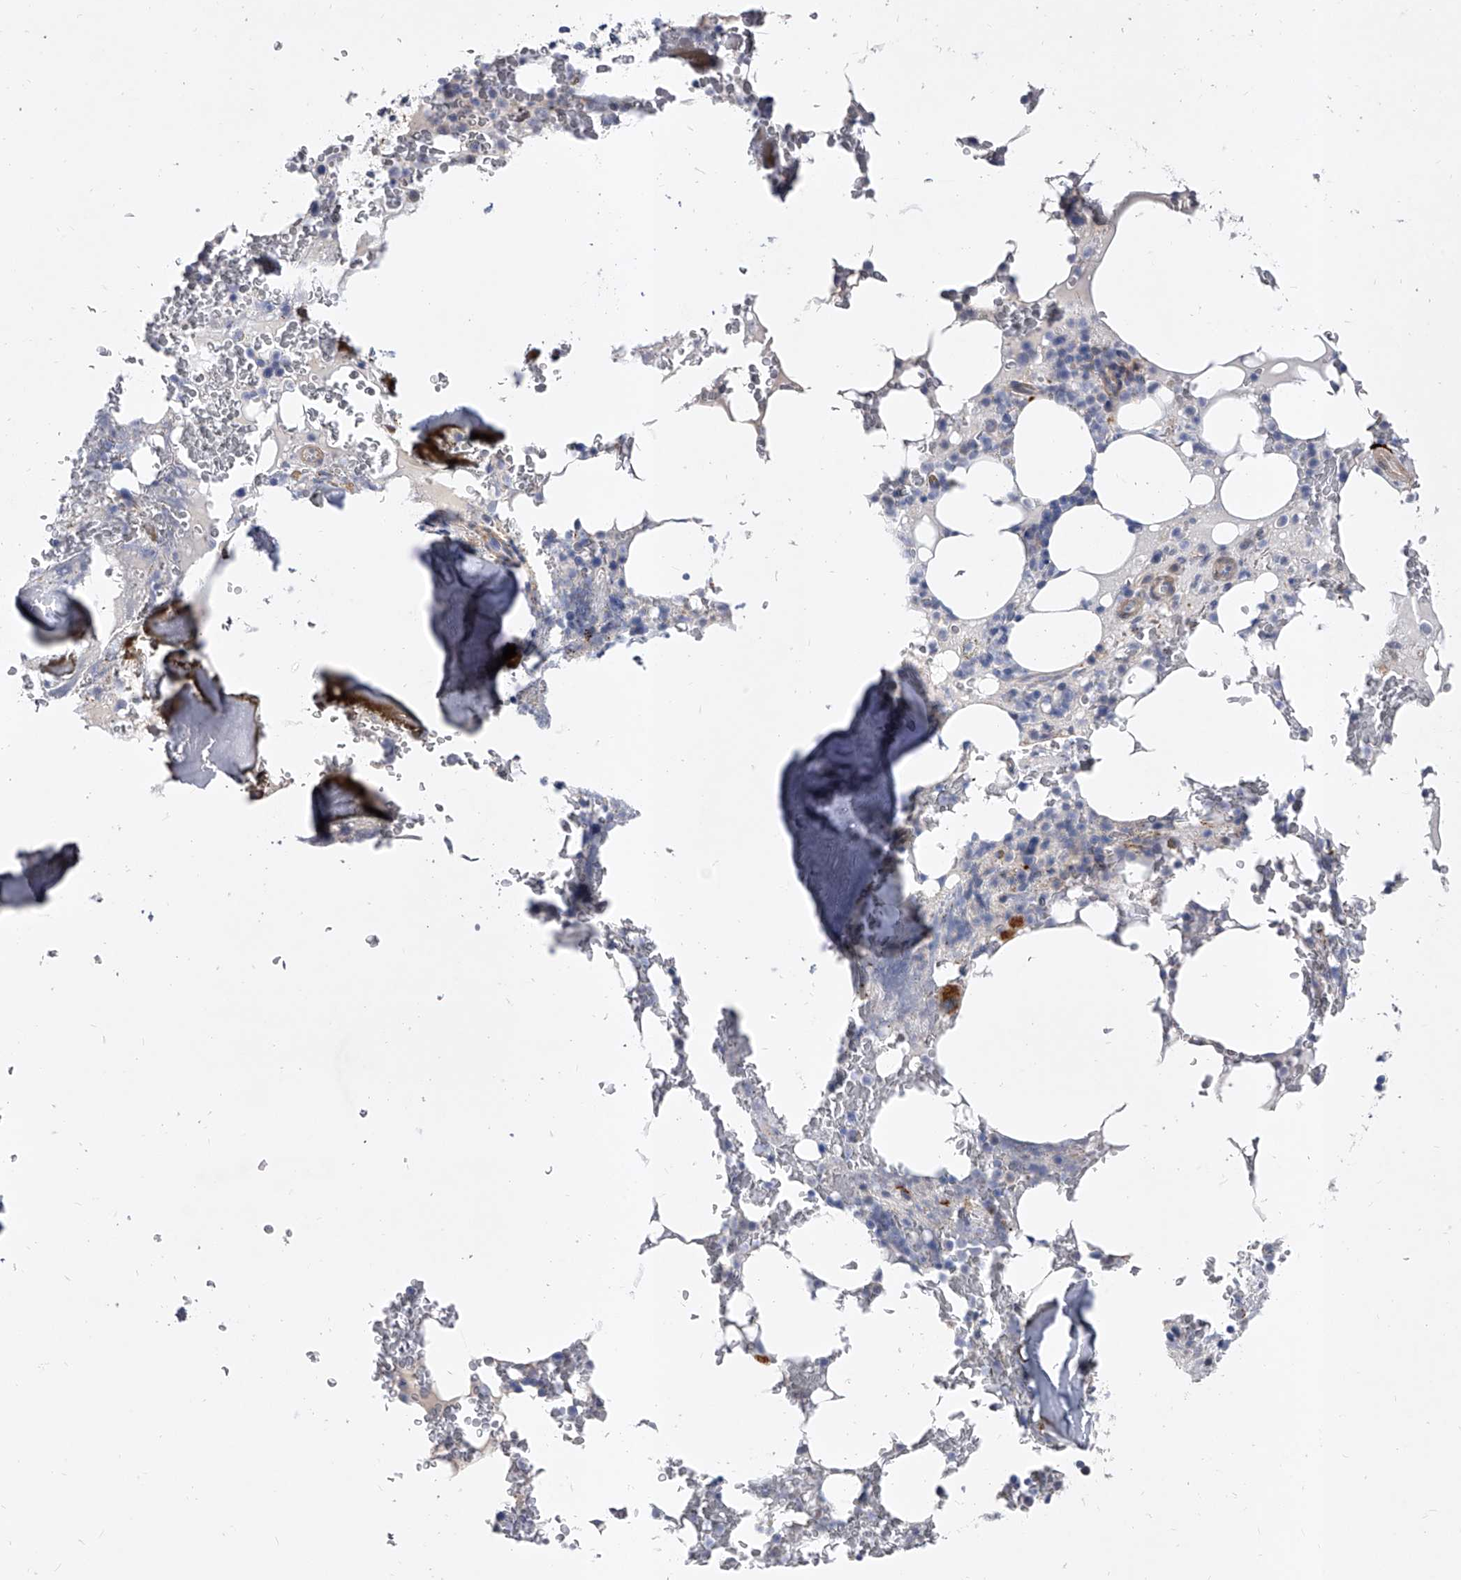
{"staining": {"intensity": "strong", "quantity": "<25%", "location": "cytoplasmic/membranous"}, "tissue": "bone marrow", "cell_type": "Hematopoietic cells", "image_type": "normal", "snomed": [{"axis": "morphology", "description": "Normal tissue, NOS"}, {"axis": "topography", "description": "Bone marrow"}], "caption": "Immunohistochemistry (IHC) image of unremarkable human bone marrow stained for a protein (brown), which exhibits medium levels of strong cytoplasmic/membranous positivity in about <25% of hematopoietic cells.", "gene": "ENSG00000250424", "patient": {"sex": "male", "age": 58}}